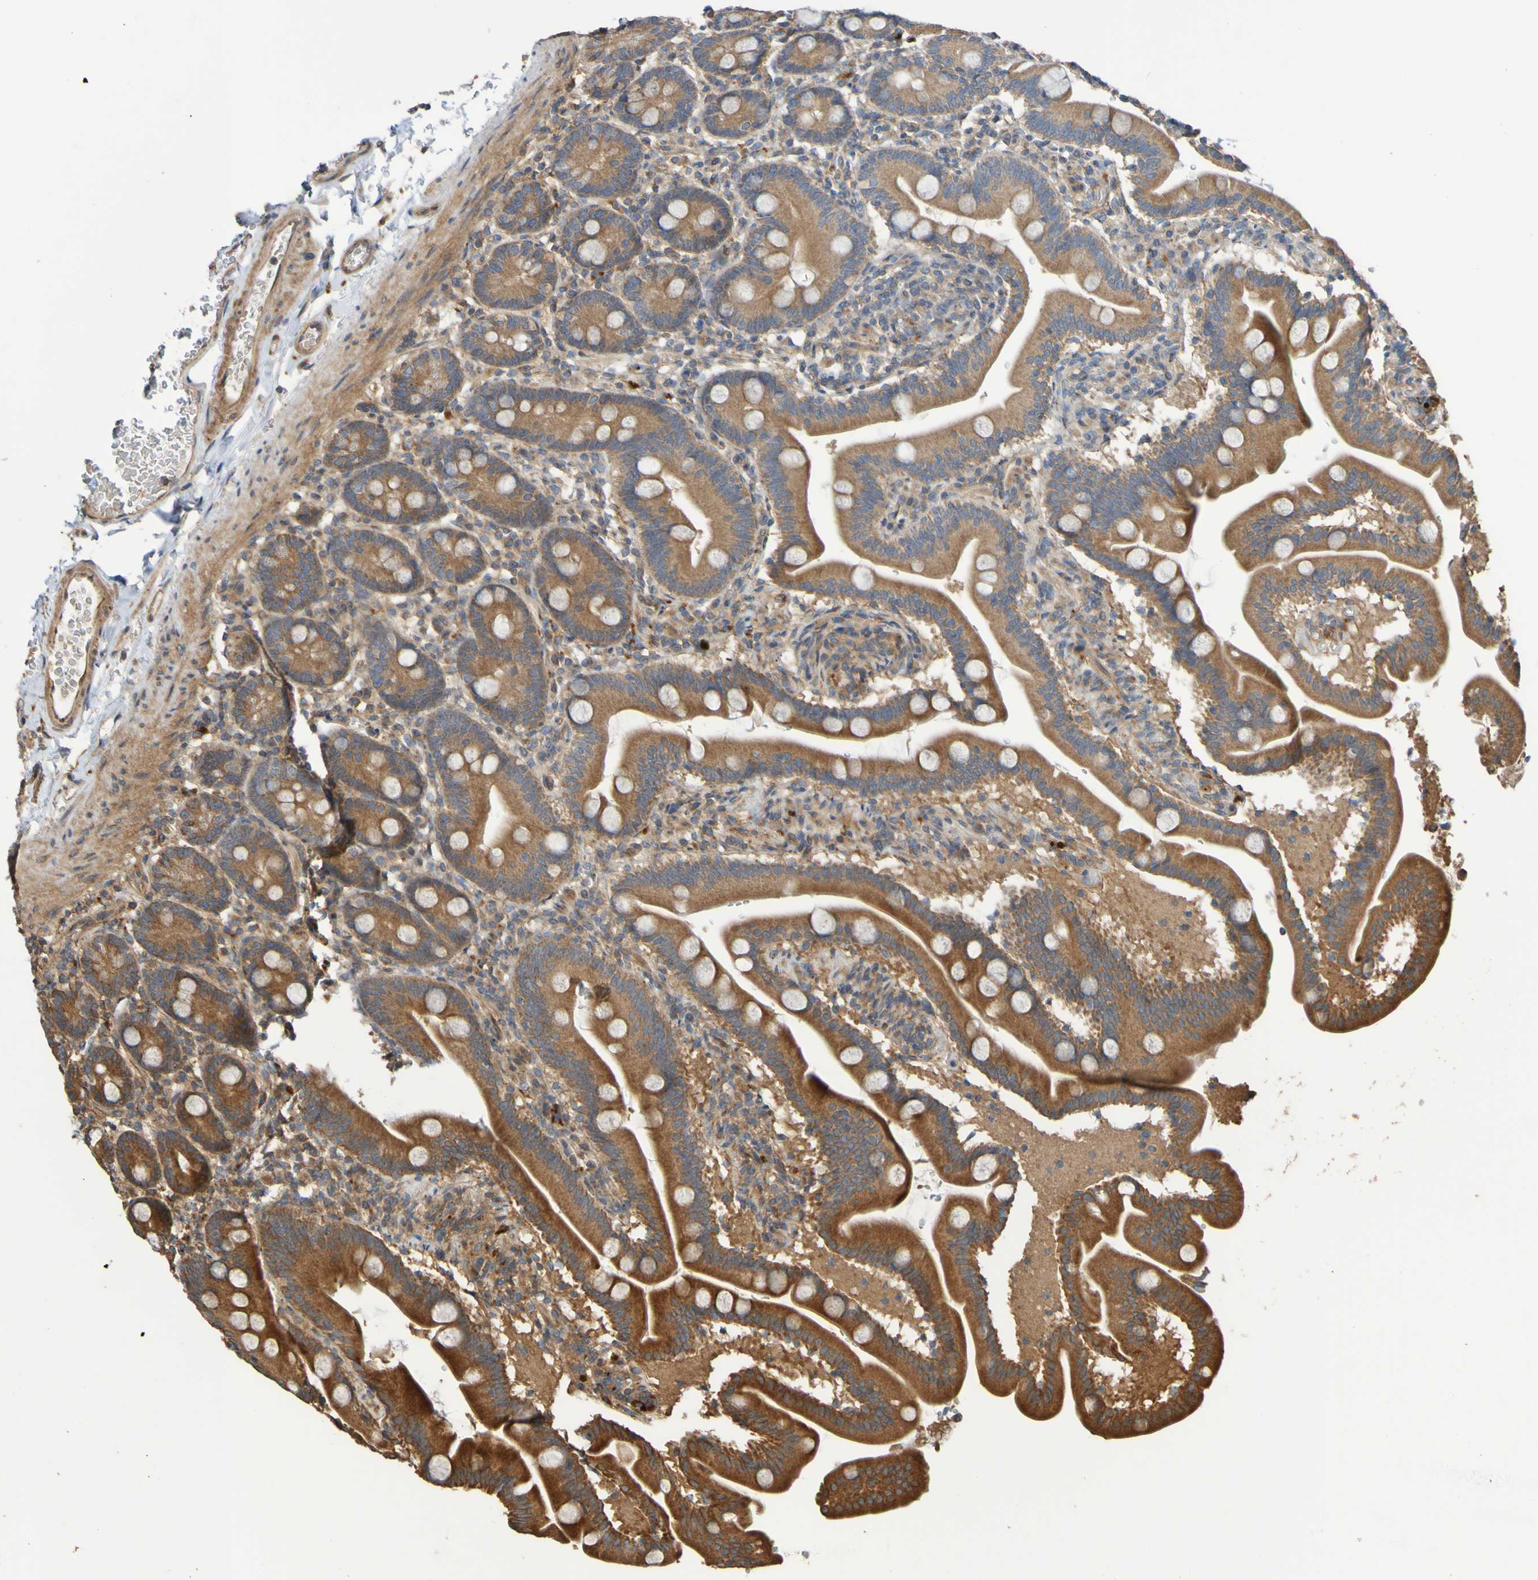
{"staining": {"intensity": "moderate", "quantity": ">75%", "location": "cytoplasmic/membranous"}, "tissue": "duodenum", "cell_type": "Glandular cells", "image_type": "normal", "snomed": [{"axis": "morphology", "description": "Normal tissue, NOS"}, {"axis": "topography", "description": "Duodenum"}], "caption": "A brown stain labels moderate cytoplasmic/membranous staining of a protein in glandular cells of benign human duodenum.", "gene": "UCN", "patient": {"sex": "male", "age": 54}}